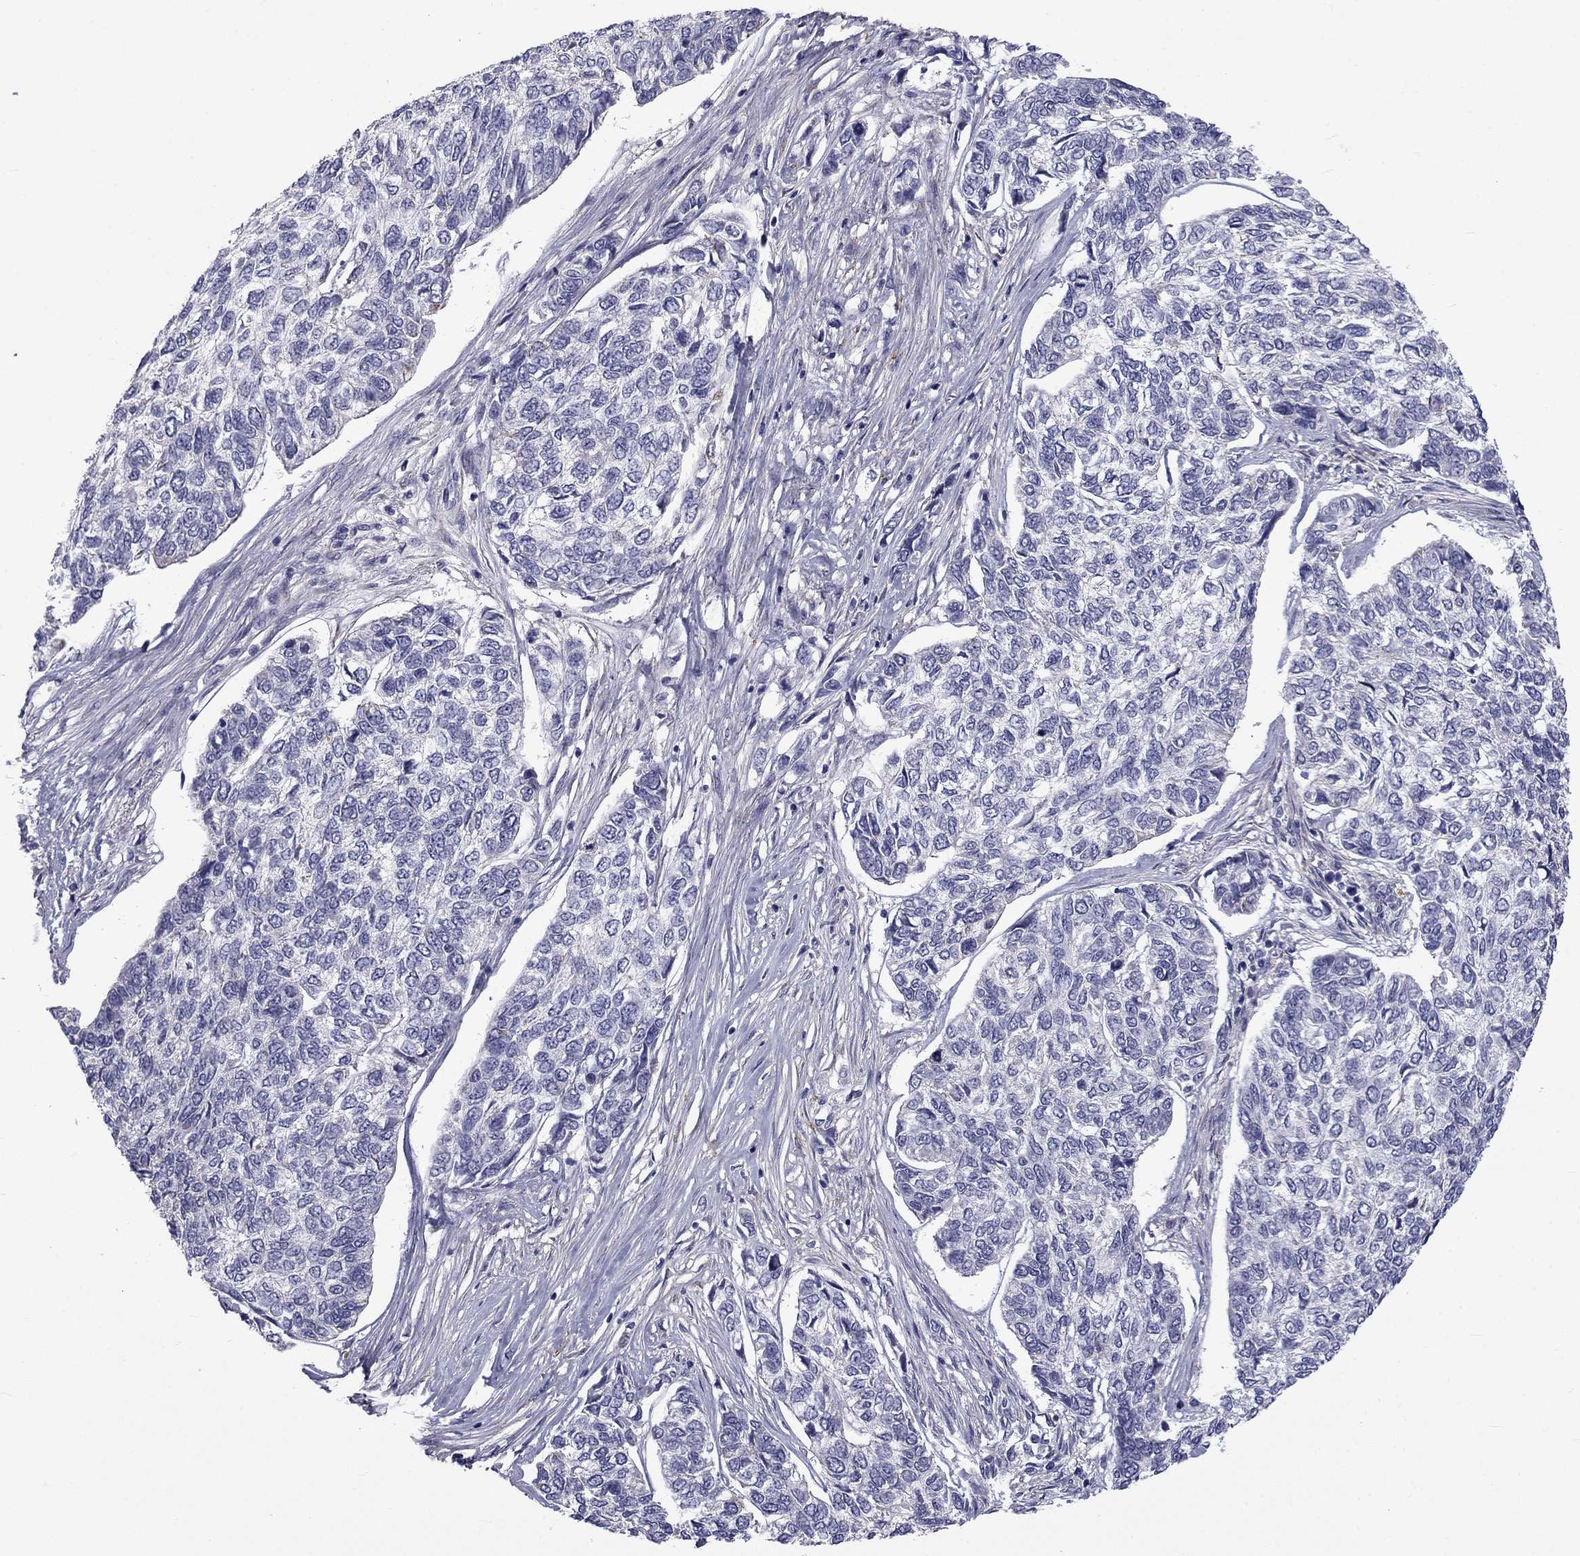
{"staining": {"intensity": "negative", "quantity": "none", "location": "none"}, "tissue": "skin cancer", "cell_type": "Tumor cells", "image_type": "cancer", "snomed": [{"axis": "morphology", "description": "Basal cell carcinoma"}, {"axis": "topography", "description": "Skin"}], "caption": "Immunohistochemical staining of skin basal cell carcinoma displays no significant staining in tumor cells. The staining is performed using DAB (3,3'-diaminobenzidine) brown chromogen with nuclei counter-stained in using hematoxylin.", "gene": "CLPSL2", "patient": {"sex": "female", "age": 65}}